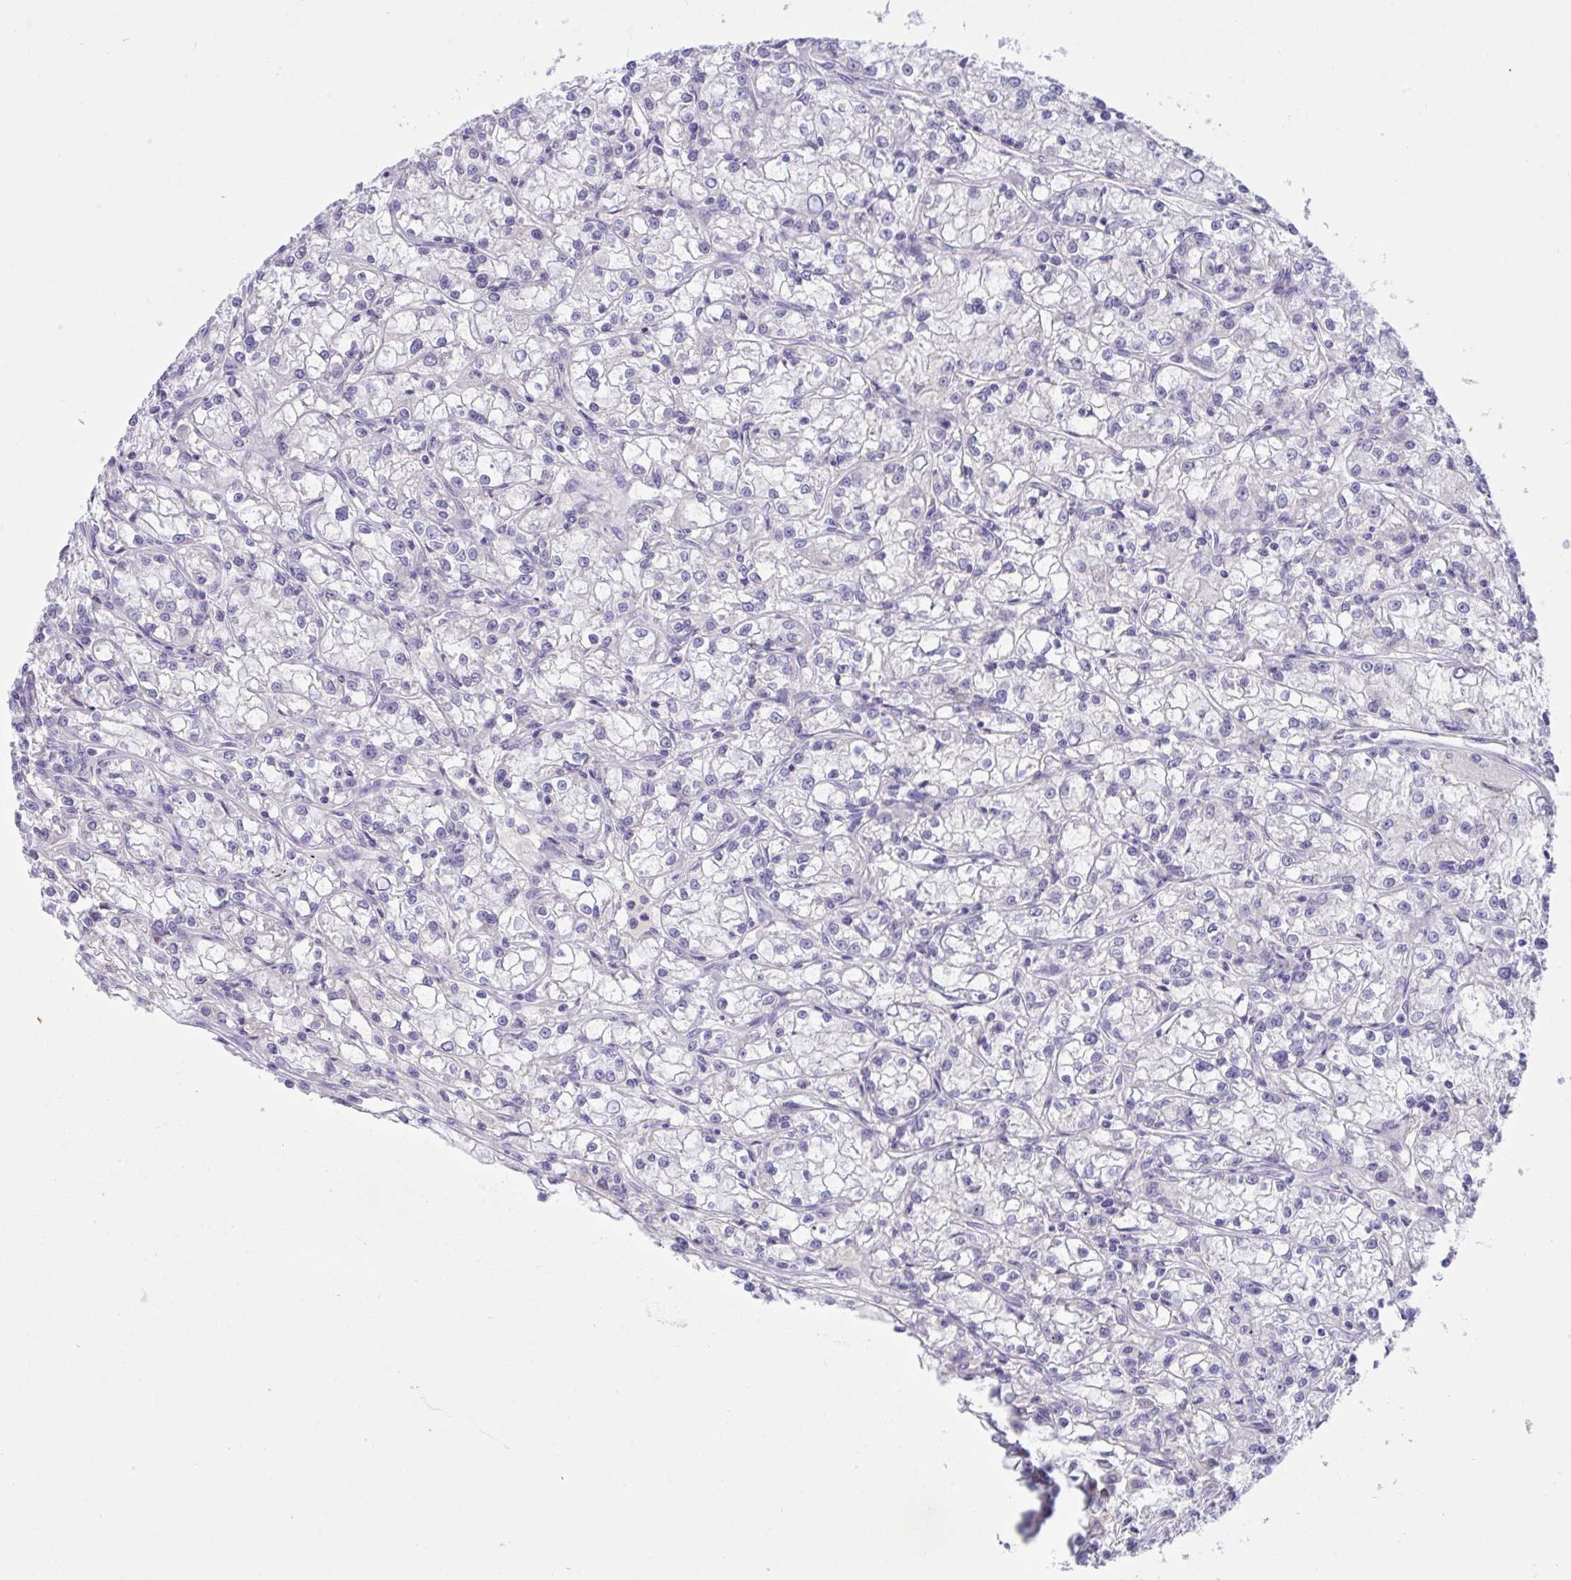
{"staining": {"intensity": "negative", "quantity": "none", "location": "none"}, "tissue": "renal cancer", "cell_type": "Tumor cells", "image_type": "cancer", "snomed": [{"axis": "morphology", "description": "Adenocarcinoma, NOS"}, {"axis": "topography", "description": "Kidney"}], "caption": "The photomicrograph exhibits no staining of tumor cells in renal cancer.", "gene": "TMEM41A", "patient": {"sex": "female", "age": 59}}